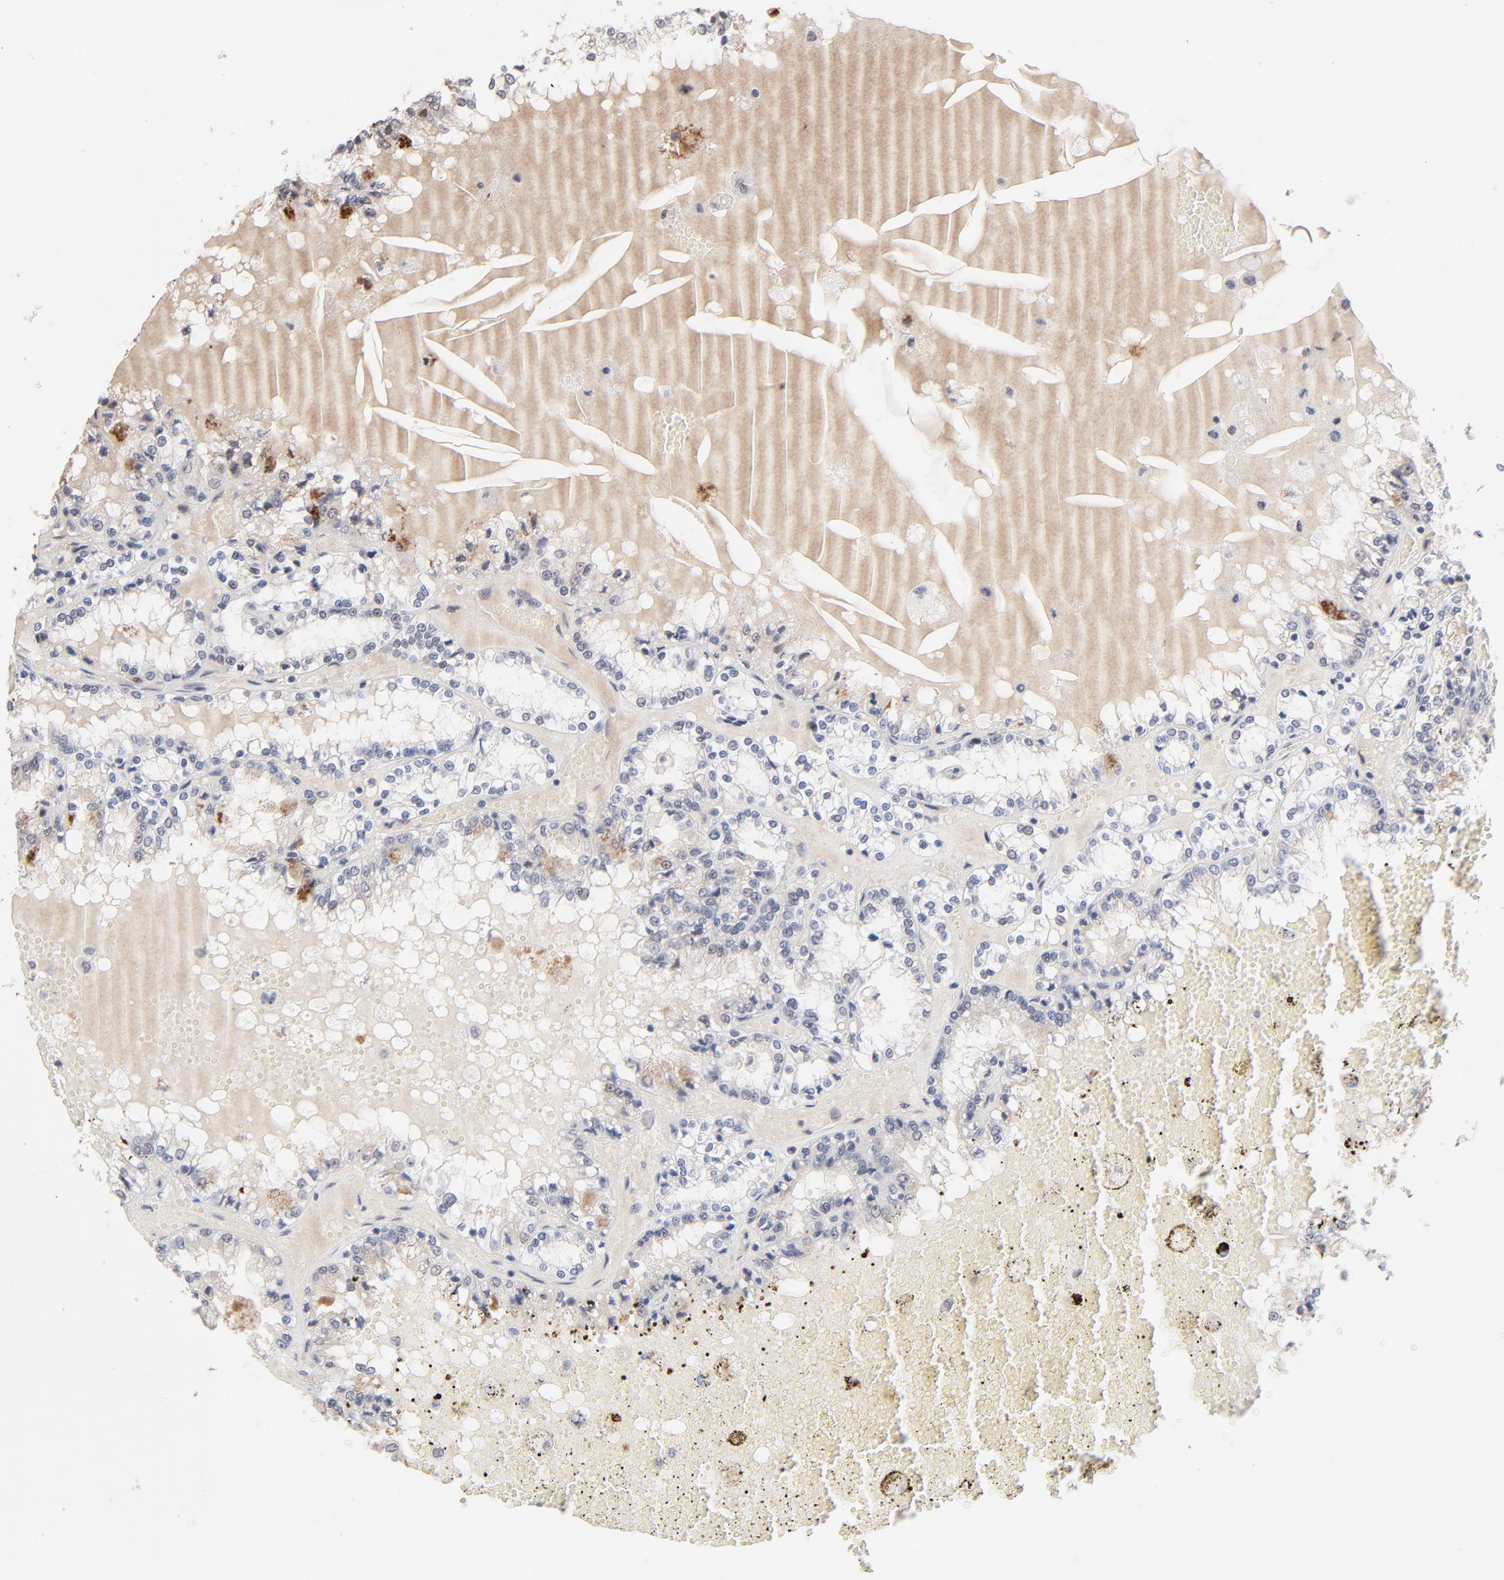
{"staining": {"intensity": "negative", "quantity": "none", "location": "none"}, "tissue": "renal cancer", "cell_type": "Tumor cells", "image_type": "cancer", "snomed": [{"axis": "morphology", "description": "Adenocarcinoma, NOS"}, {"axis": "topography", "description": "Kidney"}], "caption": "Photomicrograph shows no significant protein expression in tumor cells of adenocarcinoma (renal).", "gene": "MBIP", "patient": {"sex": "female", "age": 56}}